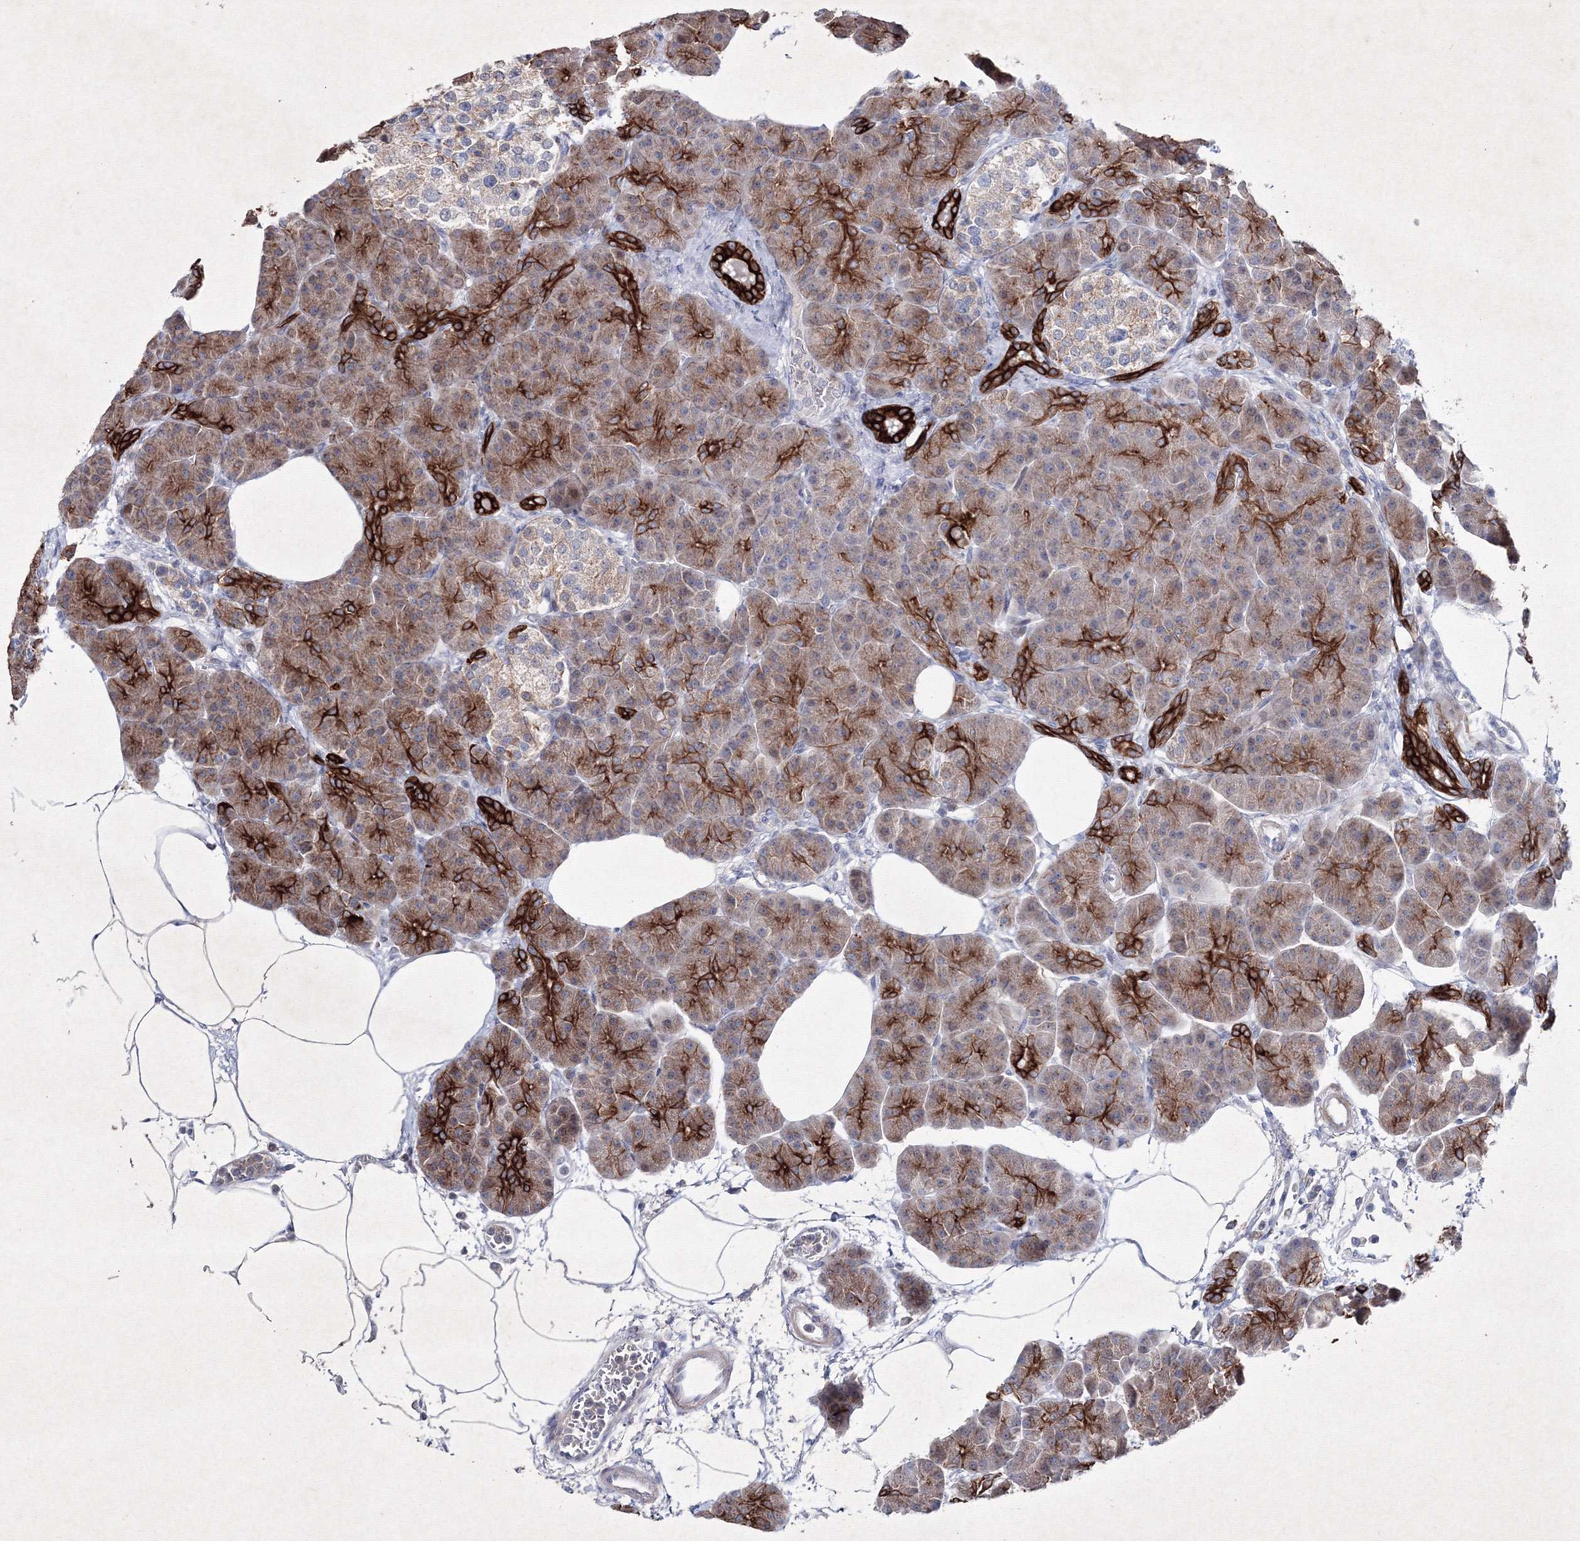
{"staining": {"intensity": "strong", "quantity": "25%-75%", "location": "cytoplasmic/membranous"}, "tissue": "pancreas", "cell_type": "Exocrine glandular cells", "image_type": "normal", "snomed": [{"axis": "morphology", "description": "Normal tissue, NOS"}, {"axis": "topography", "description": "Pancreas"}], "caption": "This histopathology image exhibits IHC staining of unremarkable human pancreas, with high strong cytoplasmic/membranous expression in approximately 25%-75% of exocrine glandular cells.", "gene": "SMIM29", "patient": {"sex": "female", "age": 70}}